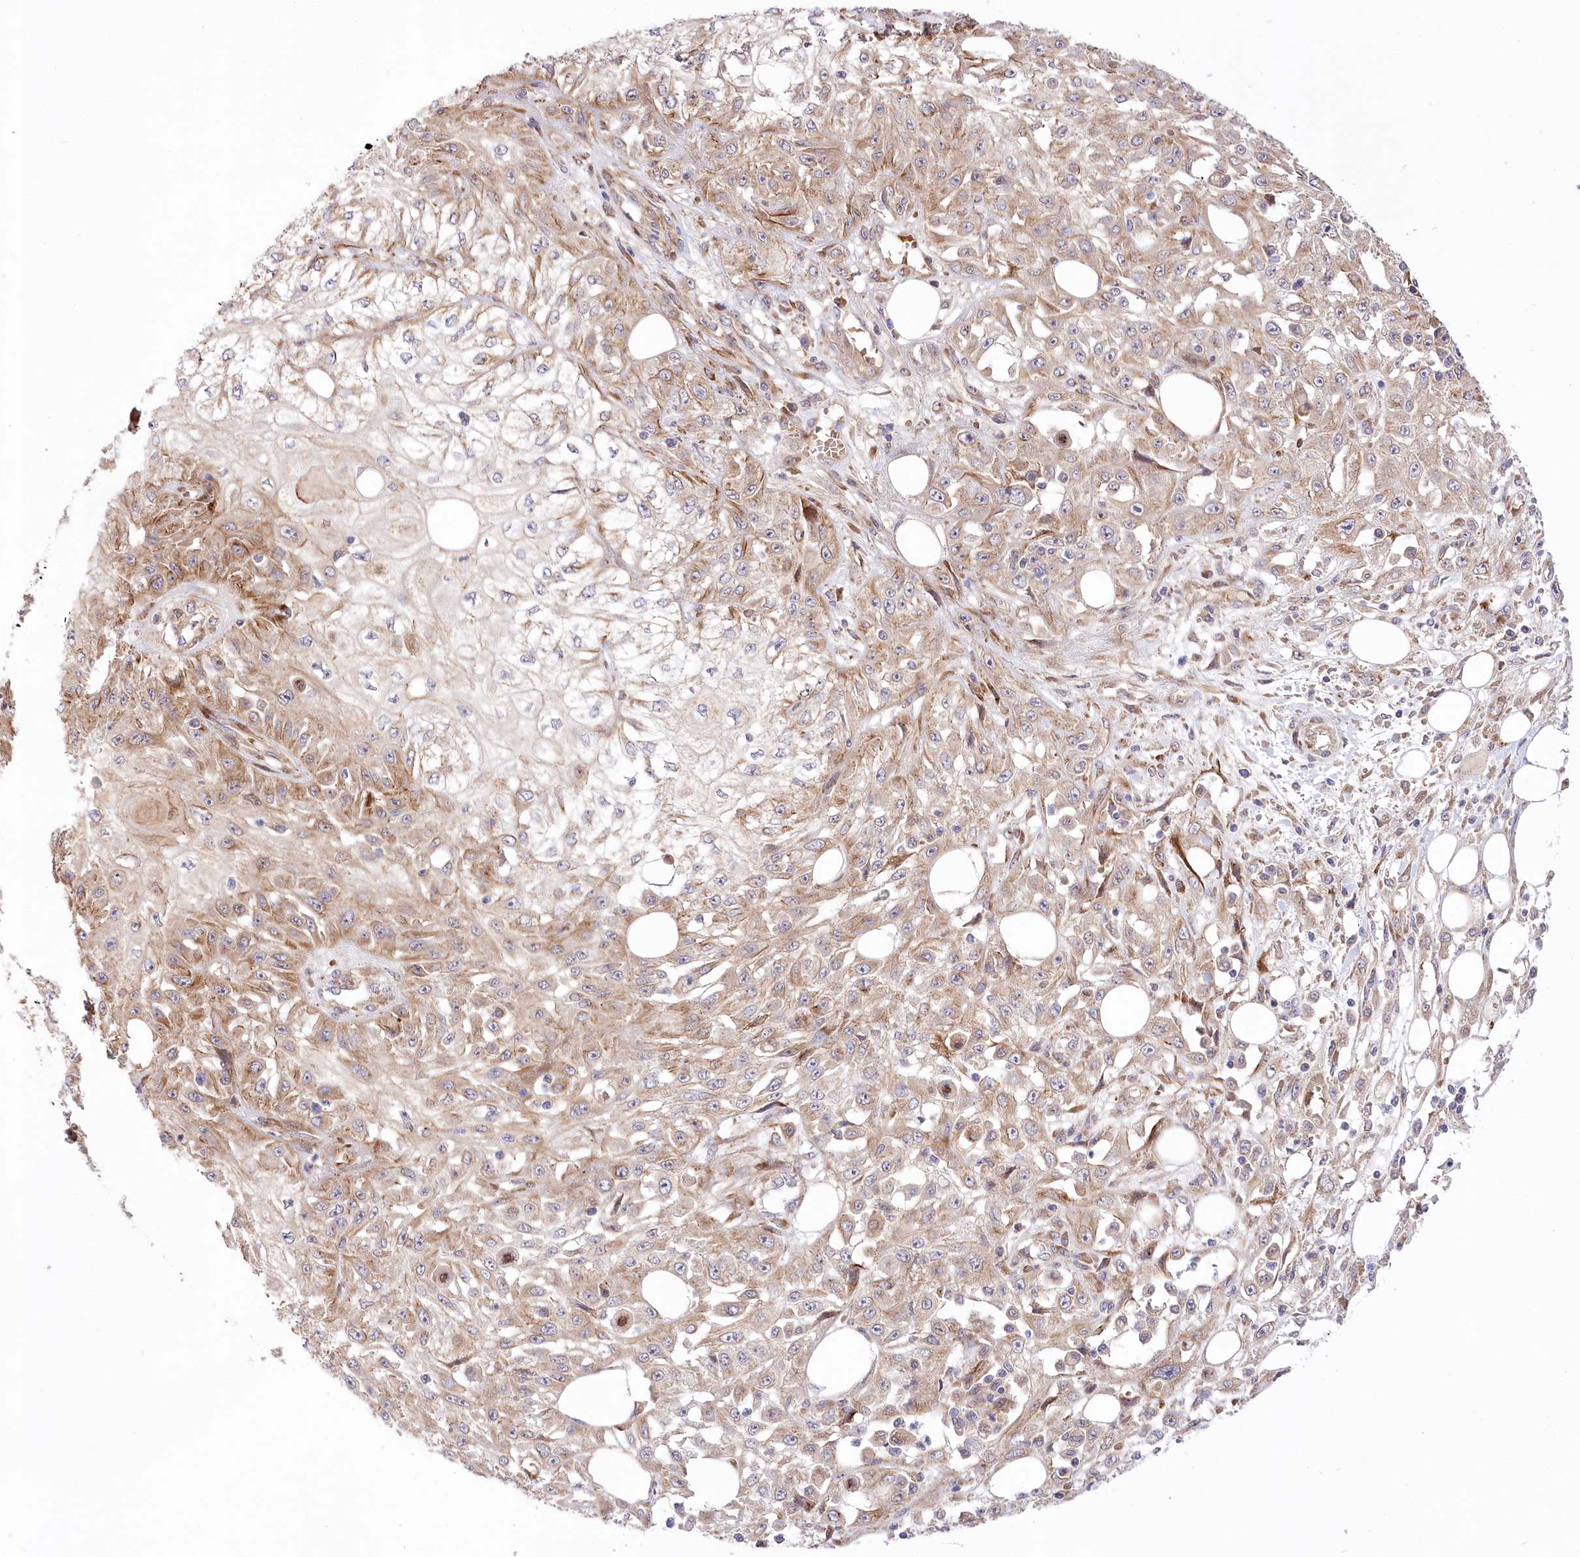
{"staining": {"intensity": "weak", "quantity": "<25%", "location": "cytoplasmic/membranous"}, "tissue": "skin cancer", "cell_type": "Tumor cells", "image_type": "cancer", "snomed": [{"axis": "morphology", "description": "Squamous cell carcinoma, NOS"}, {"axis": "morphology", "description": "Squamous cell carcinoma, metastatic, NOS"}, {"axis": "topography", "description": "Skin"}, {"axis": "topography", "description": "Lymph node"}], "caption": "Skin cancer stained for a protein using immunohistochemistry (IHC) shows no staining tumor cells.", "gene": "TRUB1", "patient": {"sex": "male", "age": 75}}